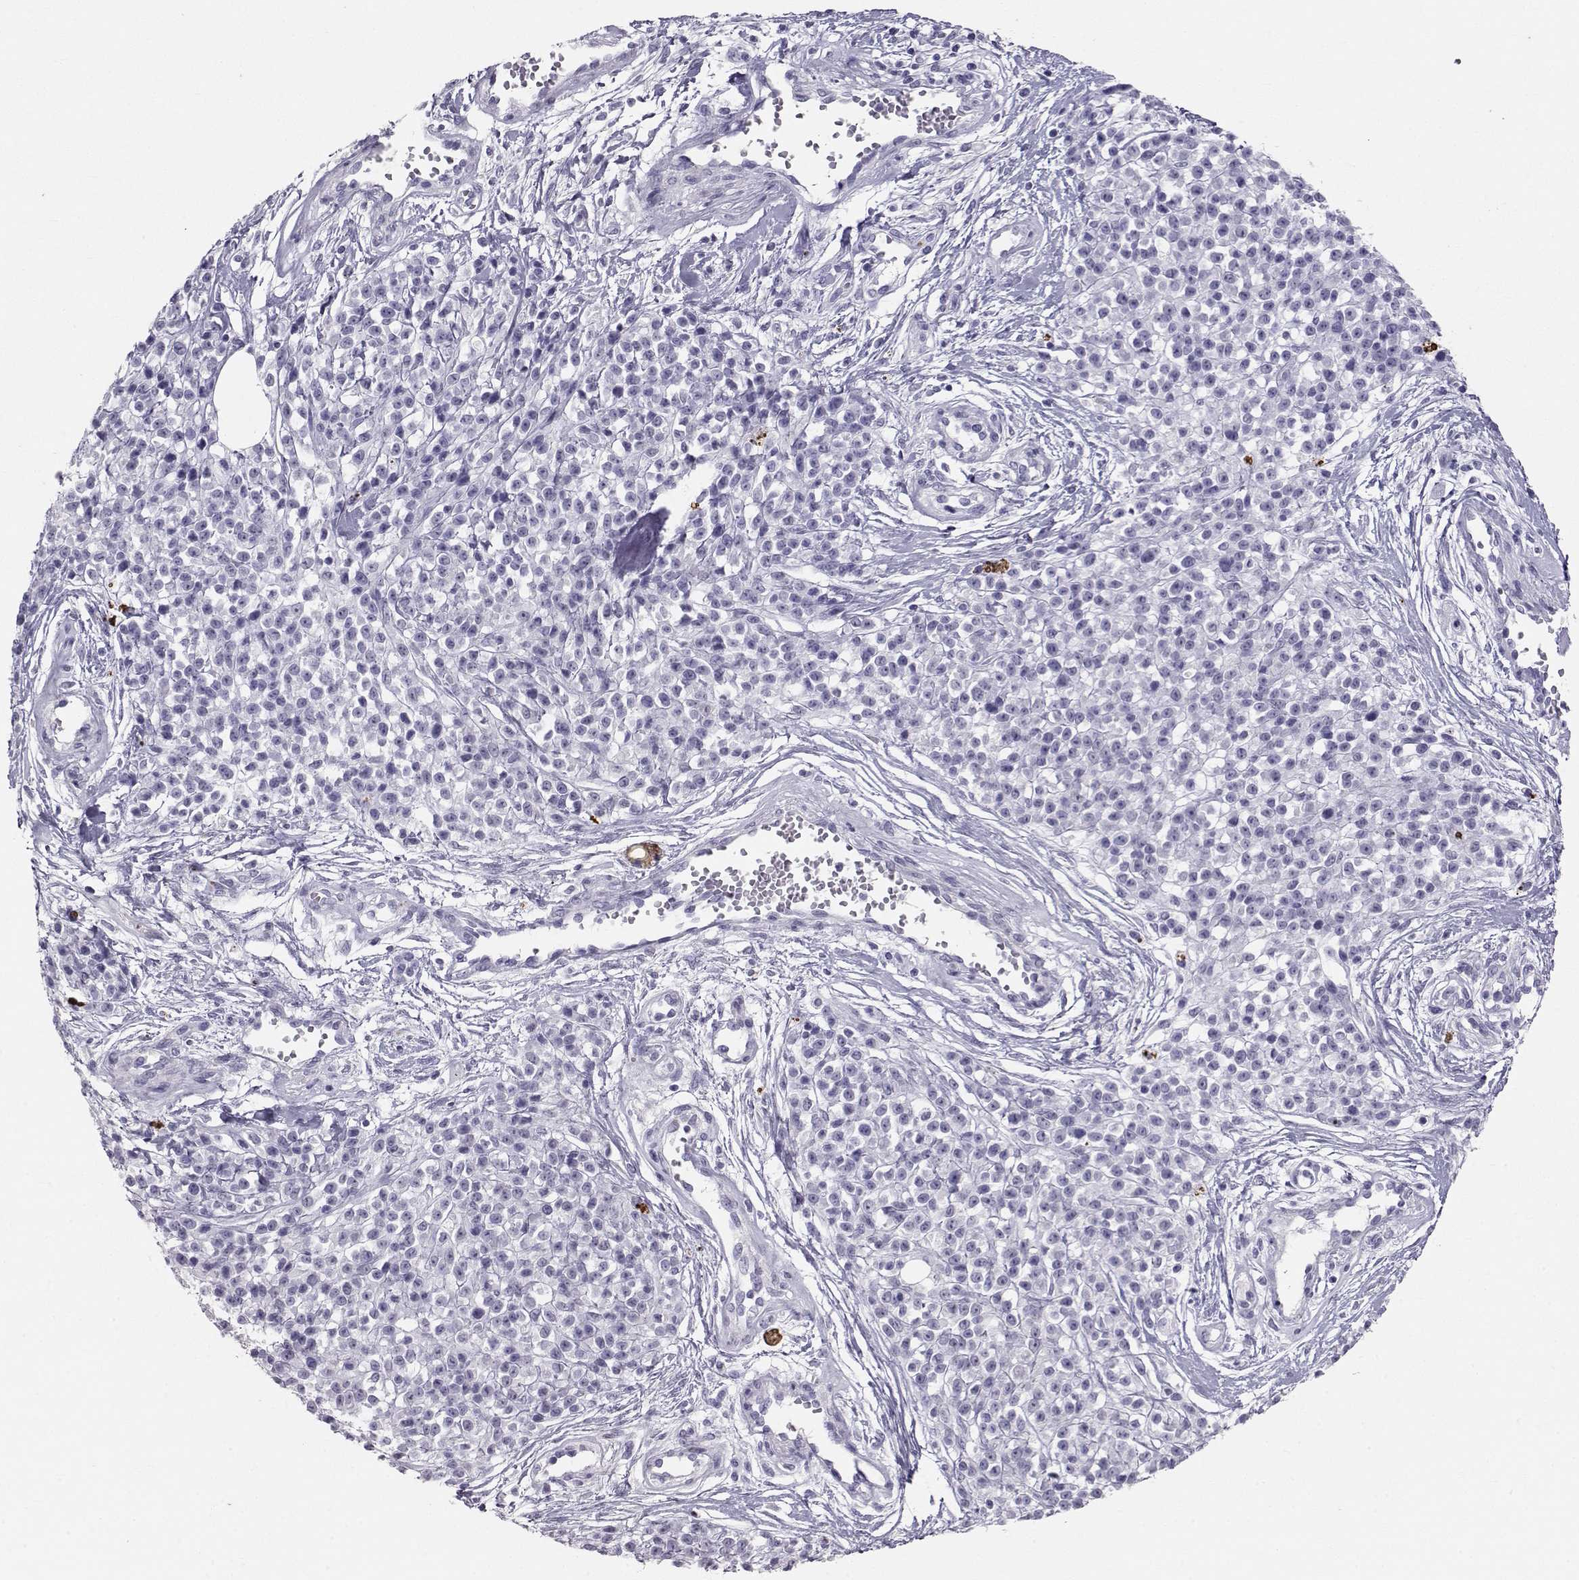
{"staining": {"intensity": "negative", "quantity": "none", "location": "none"}, "tissue": "melanoma", "cell_type": "Tumor cells", "image_type": "cancer", "snomed": [{"axis": "morphology", "description": "Malignant melanoma, NOS"}, {"axis": "topography", "description": "Skin"}, {"axis": "topography", "description": "Skin of trunk"}], "caption": "This is an IHC photomicrograph of human malignant melanoma. There is no staining in tumor cells.", "gene": "RD3", "patient": {"sex": "male", "age": 74}}